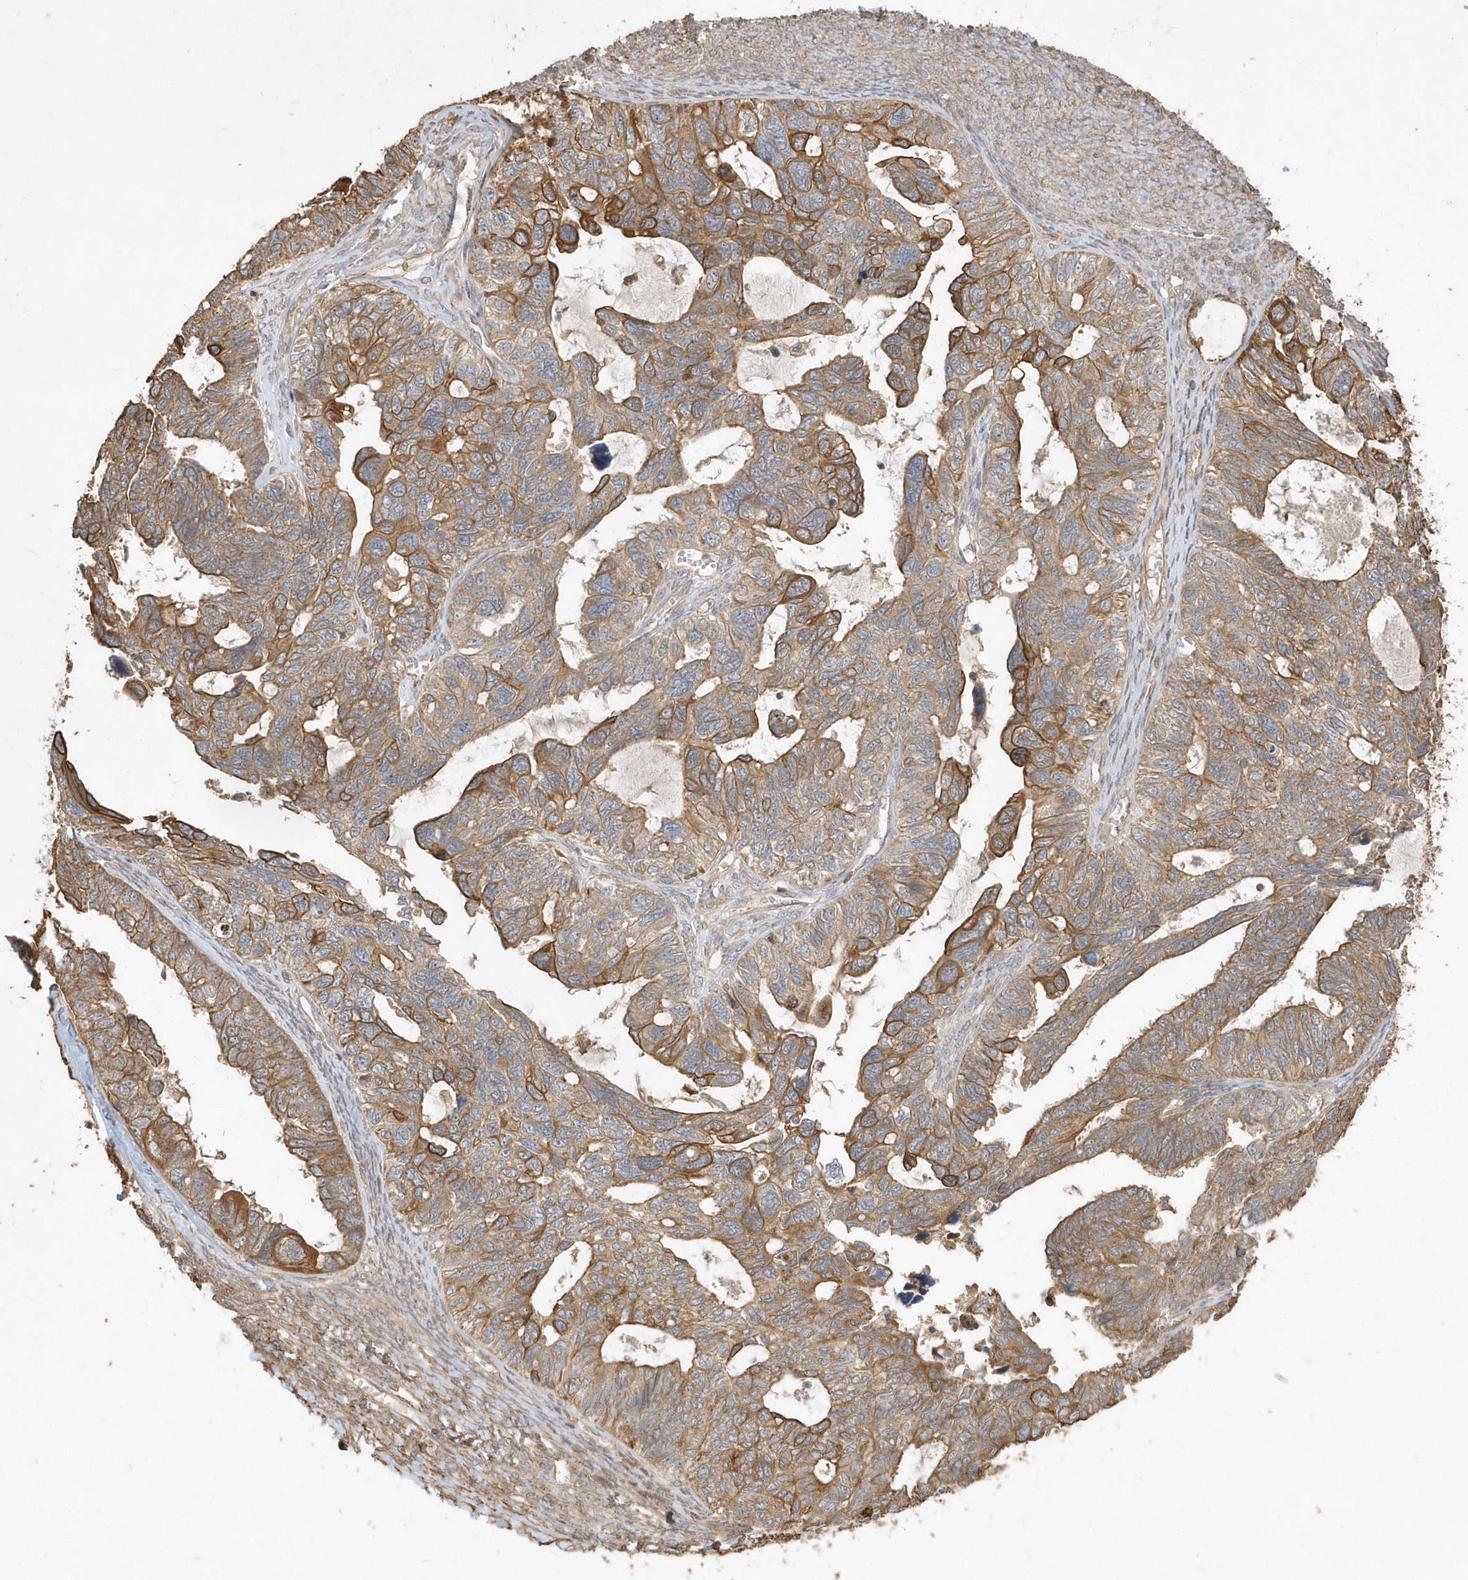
{"staining": {"intensity": "moderate", "quantity": ">75%", "location": "cytoplasmic/membranous"}, "tissue": "ovarian cancer", "cell_type": "Tumor cells", "image_type": "cancer", "snomed": [{"axis": "morphology", "description": "Cystadenocarcinoma, serous, NOS"}, {"axis": "topography", "description": "Ovary"}], "caption": "Immunohistochemical staining of human ovarian serous cystadenocarcinoma demonstrates medium levels of moderate cytoplasmic/membranous protein staining in about >75% of tumor cells.", "gene": "SENP8", "patient": {"sex": "female", "age": 79}}